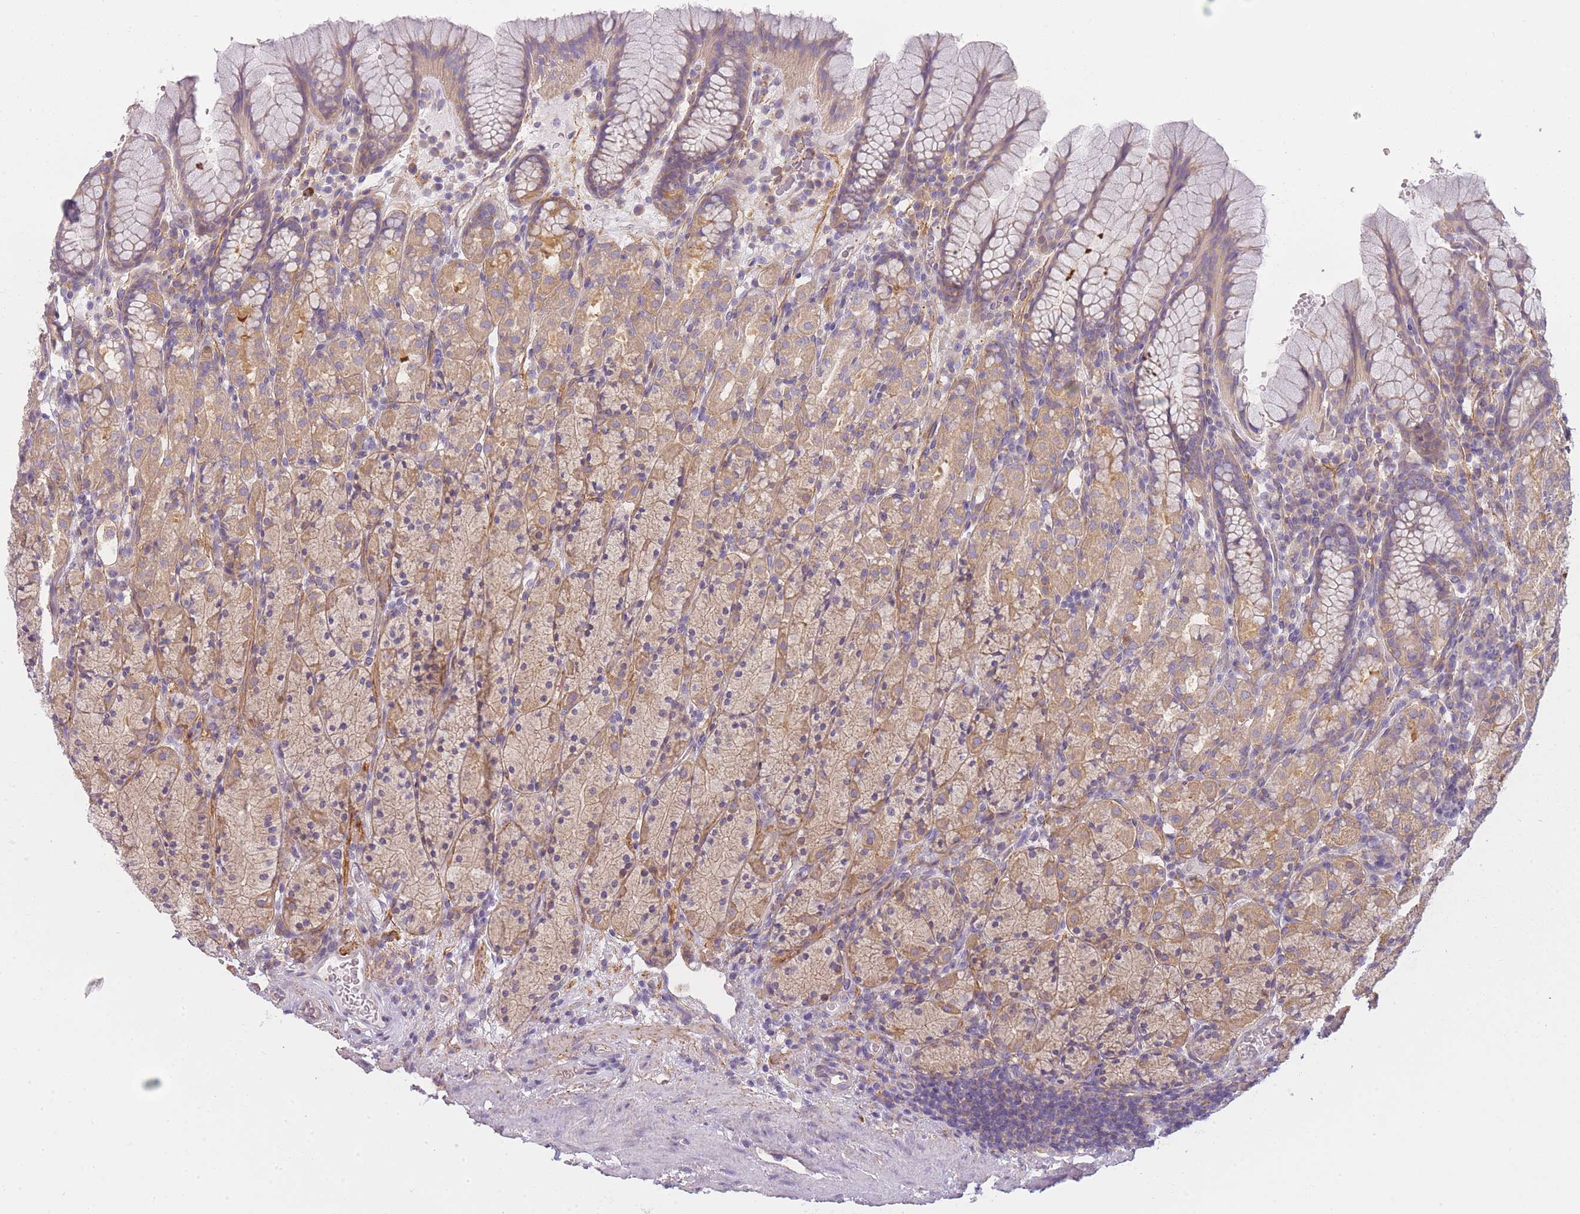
{"staining": {"intensity": "moderate", "quantity": ">75%", "location": "cytoplasmic/membranous"}, "tissue": "stomach", "cell_type": "Glandular cells", "image_type": "normal", "snomed": [{"axis": "morphology", "description": "Normal tissue, NOS"}, {"axis": "topography", "description": "Stomach, upper"}, {"axis": "topography", "description": "Stomach"}], "caption": "Immunohistochemical staining of benign human stomach displays medium levels of moderate cytoplasmic/membranous staining in about >75% of glandular cells. (brown staining indicates protein expression, while blue staining denotes nuclei).", "gene": "AP3M1", "patient": {"sex": "male", "age": 62}}